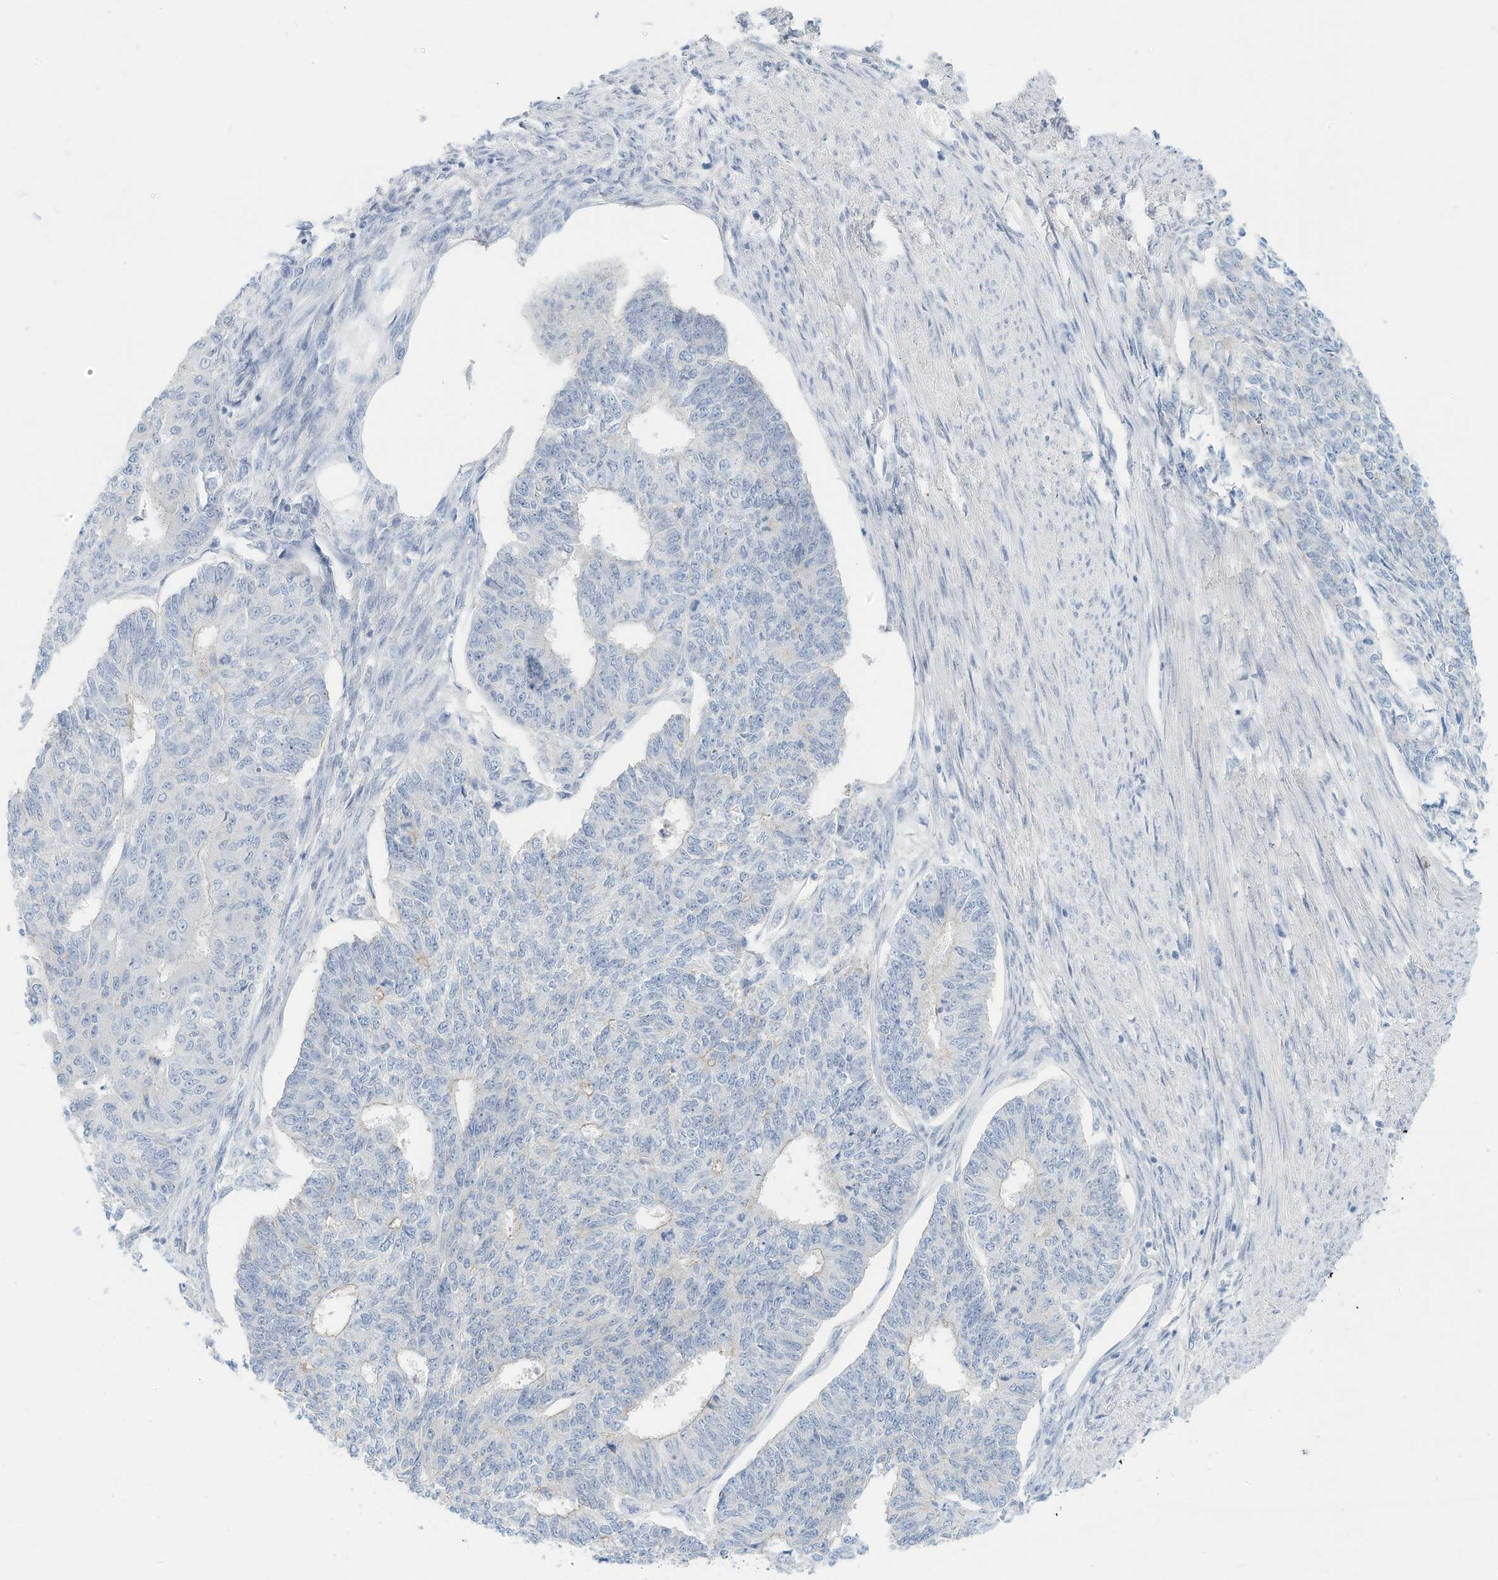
{"staining": {"intensity": "negative", "quantity": "none", "location": "none"}, "tissue": "endometrial cancer", "cell_type": "Tumor cells", "image_type": "cancer", "snomed": [{"axis": "morphology", "description": "Adenocarcinoma, NOS"}, {"axis": "topography", "description": "Endometrium"}], "caption": "High magnification brightfield microscopy of endometrial cancer (adenocarcinoma) stained with DAB (3,3'-diaminobenzidine) (brown) and counterstained with hematoxylin (blue): tumor cells show no significant staining.", "gene": "SPOCD1", "patient": {"sex": "female", "age": 32}}